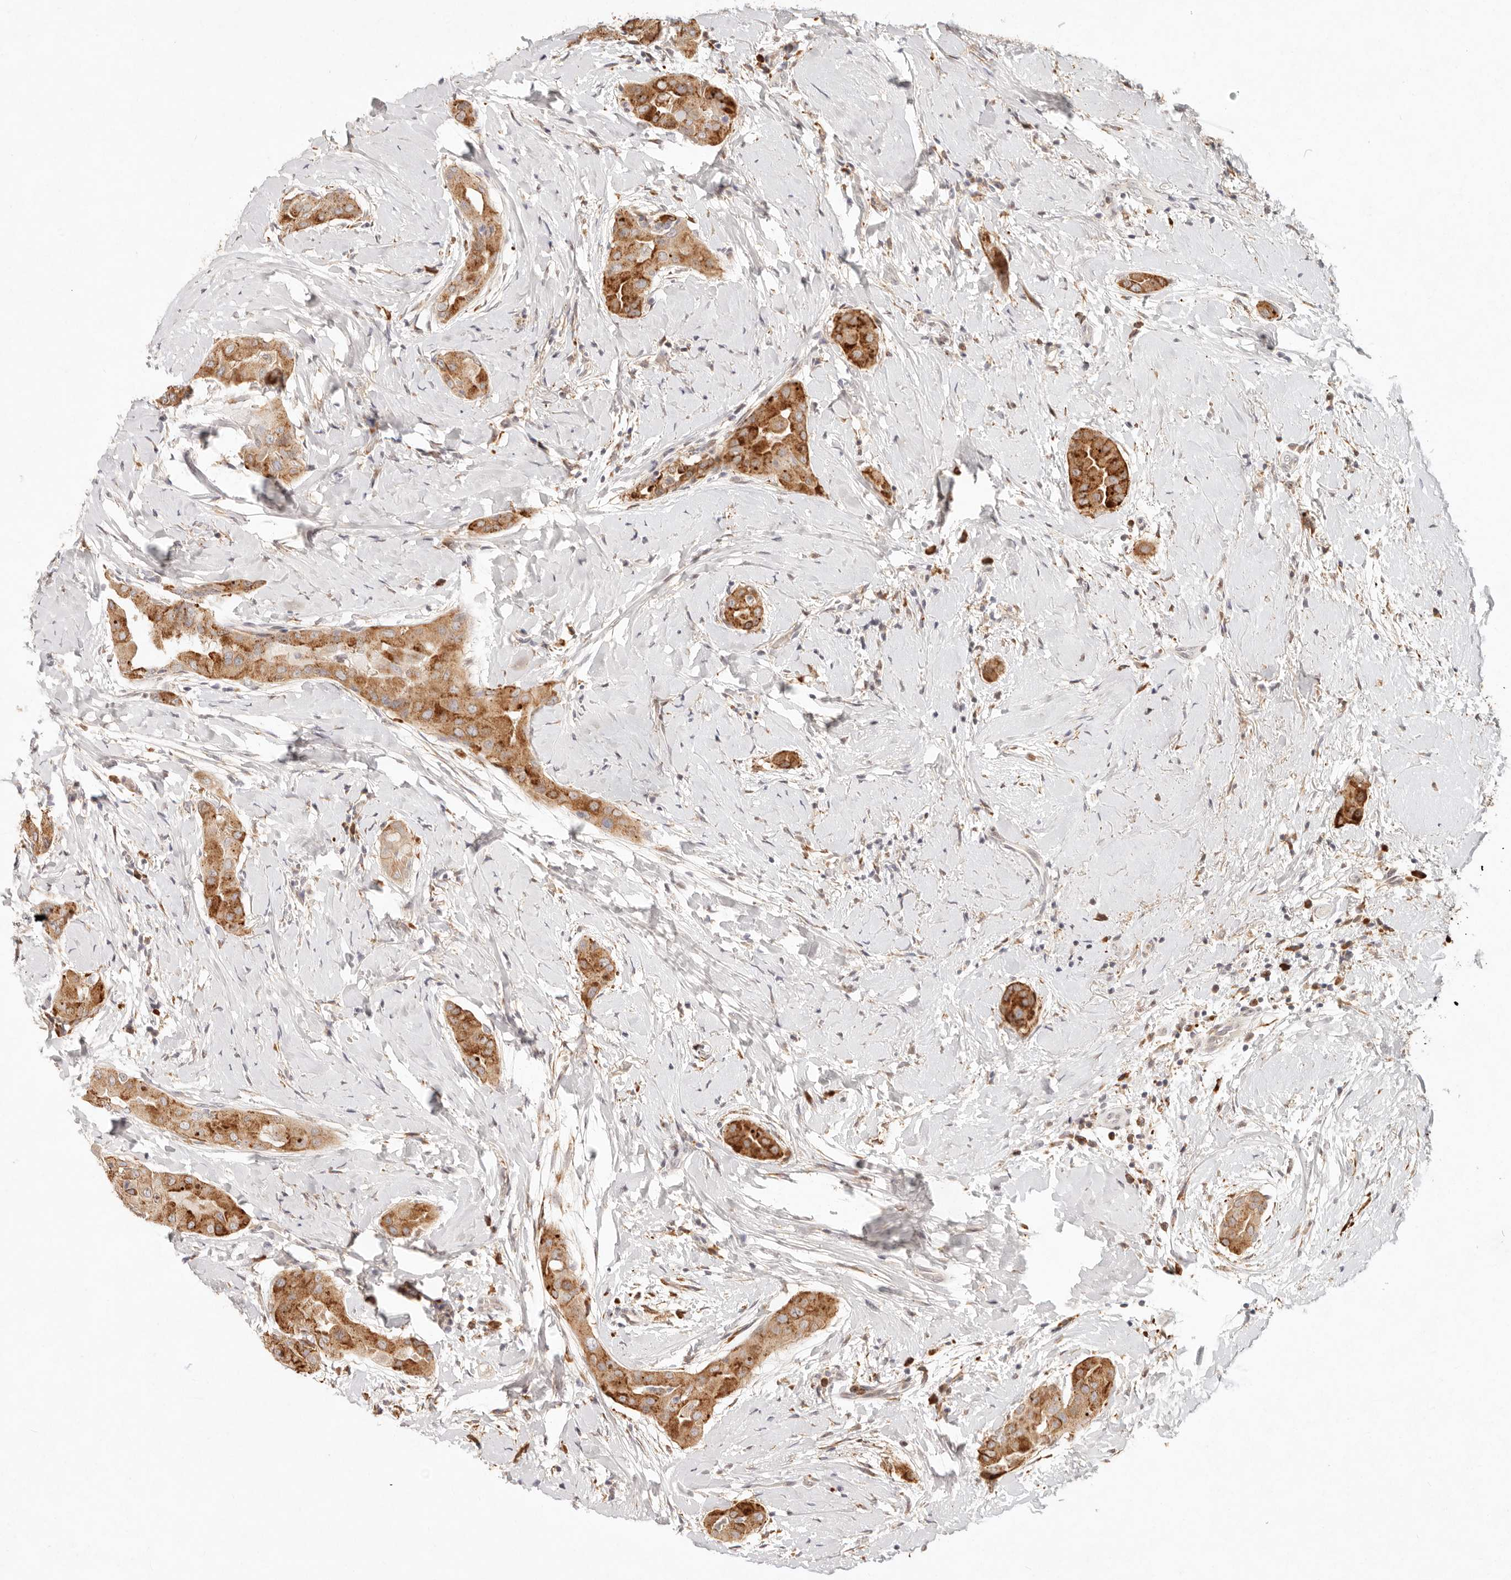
{"staining": {"intensity": "strong", "quantity": ">75%", "location": "cytoplasmic/membranous"}, "tissue": "thyroid cancer", "cell_type": "Tumor cells", "image_type": "cancer", "snomed": [{"axis": "morphology", "description": "Papillary adenocarcinoma, NOS"}, {"axis": "topography", "description": "Thyroid gland"}], "caption": "Strong cytoplasmic/membranous protein positivity is present in approximately >75% of tumor cells in thyroid cancer (papillary adenocarcinoma). (DAB (3,3'-diaminobenzidine) = brown stain, brightfield microscopy at high magnification).", "gene": "C1orf127", "patient": {"sex": "male", "age": 33}}